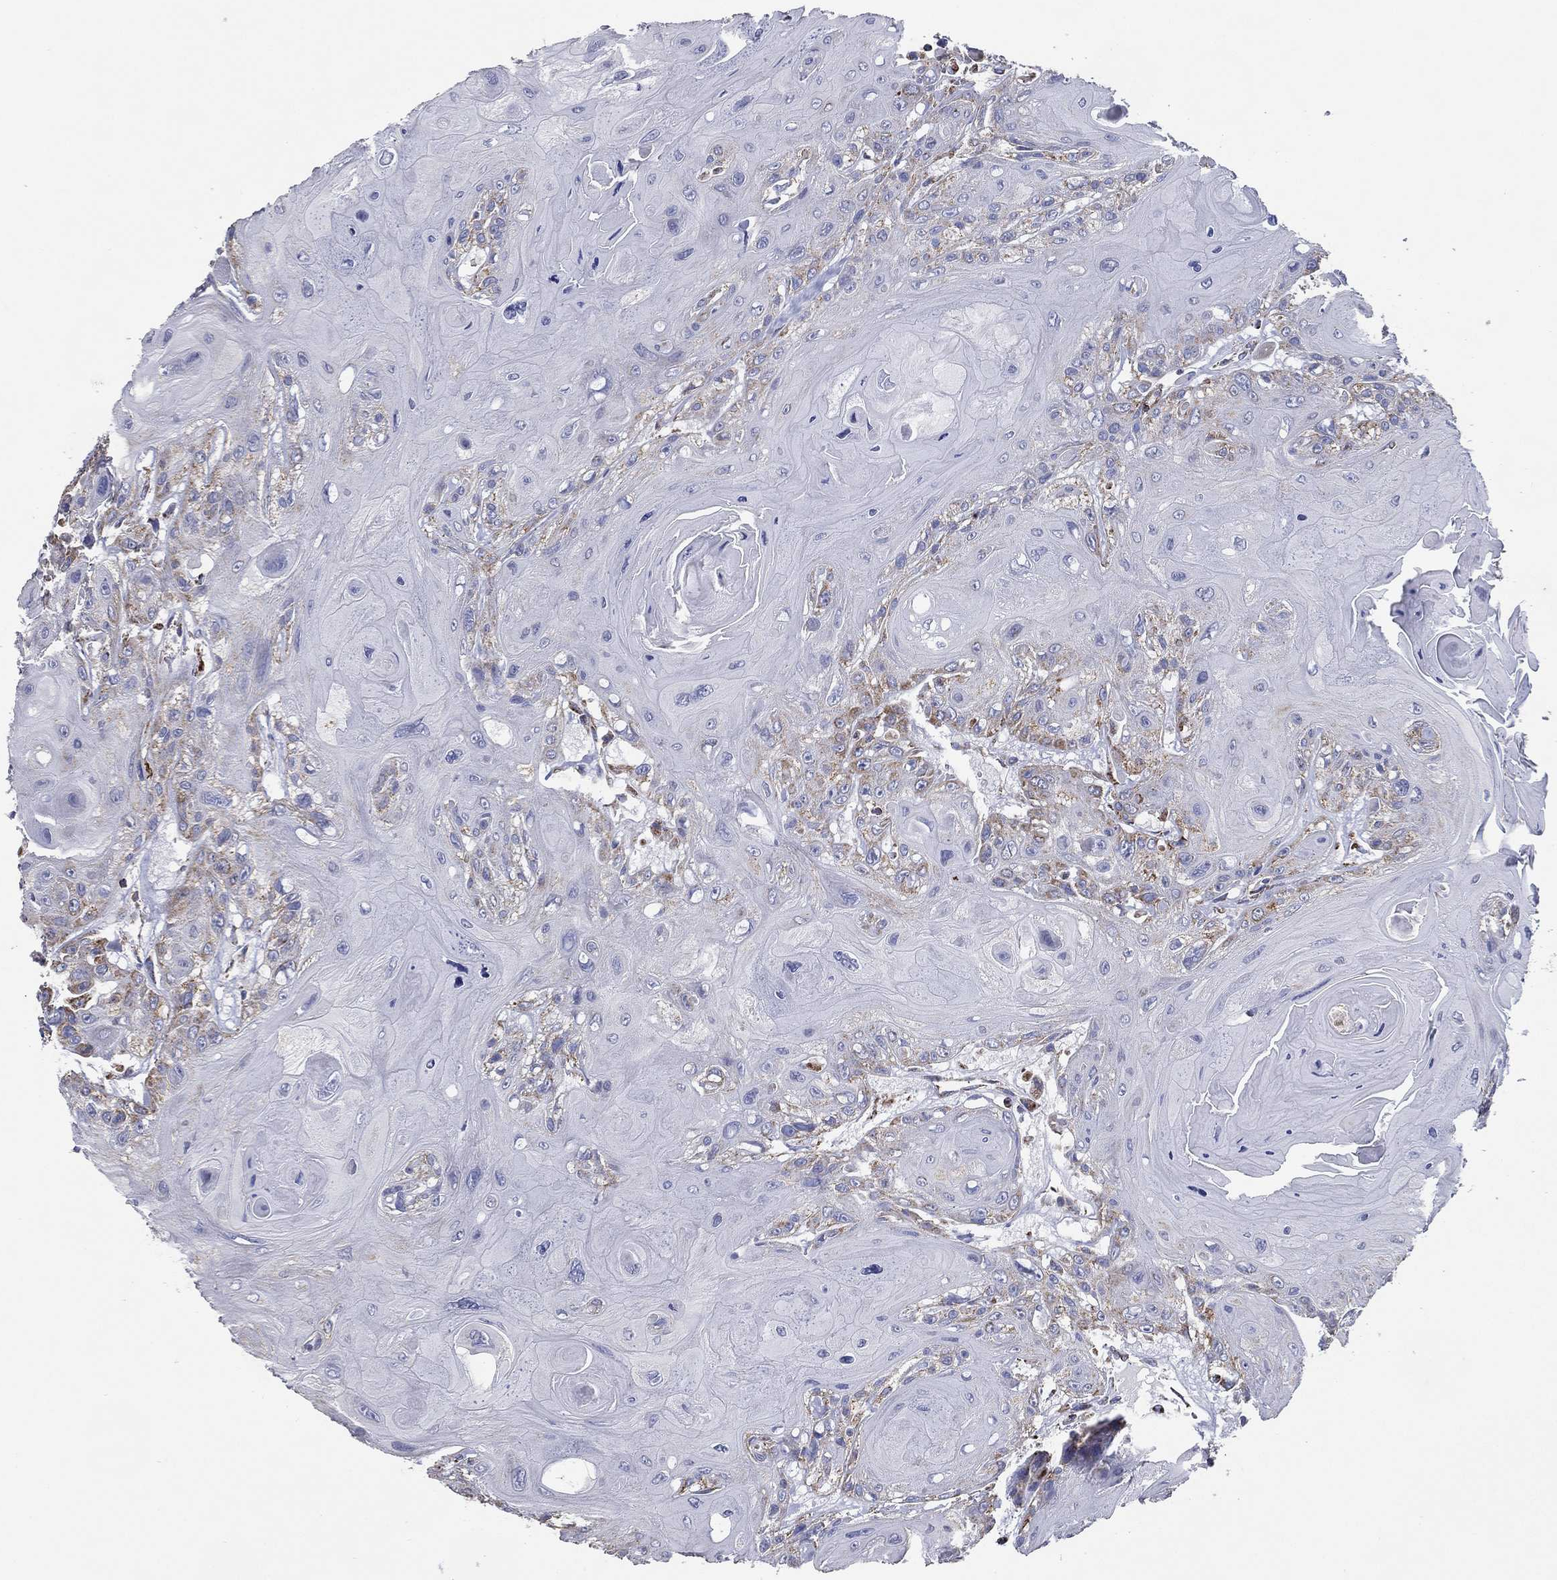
{"staining": {"intensity": "moderate", "quantity": "<25%", "location": "cytoplasmic/membranous"}, "tissue": "head and neck cancer", "cell_type": "Tumor cells", "image_type": "cancer", "snomed": [{"axis": "morphology", "description": "Squamous cell carcinoma, NOS"}, {"axis": "topography", "description": "Head-Neck"}], "caption": "Moderate cytoplasmic/membranous protein positivity is seen in about <25% of tumor cells in head and neck squamous cell carcinoma. (Brightfield microscopy of DAB IHC at high magnification).", "gene": "SFXN1", "patient": {"sex": "female", "age": 59}}